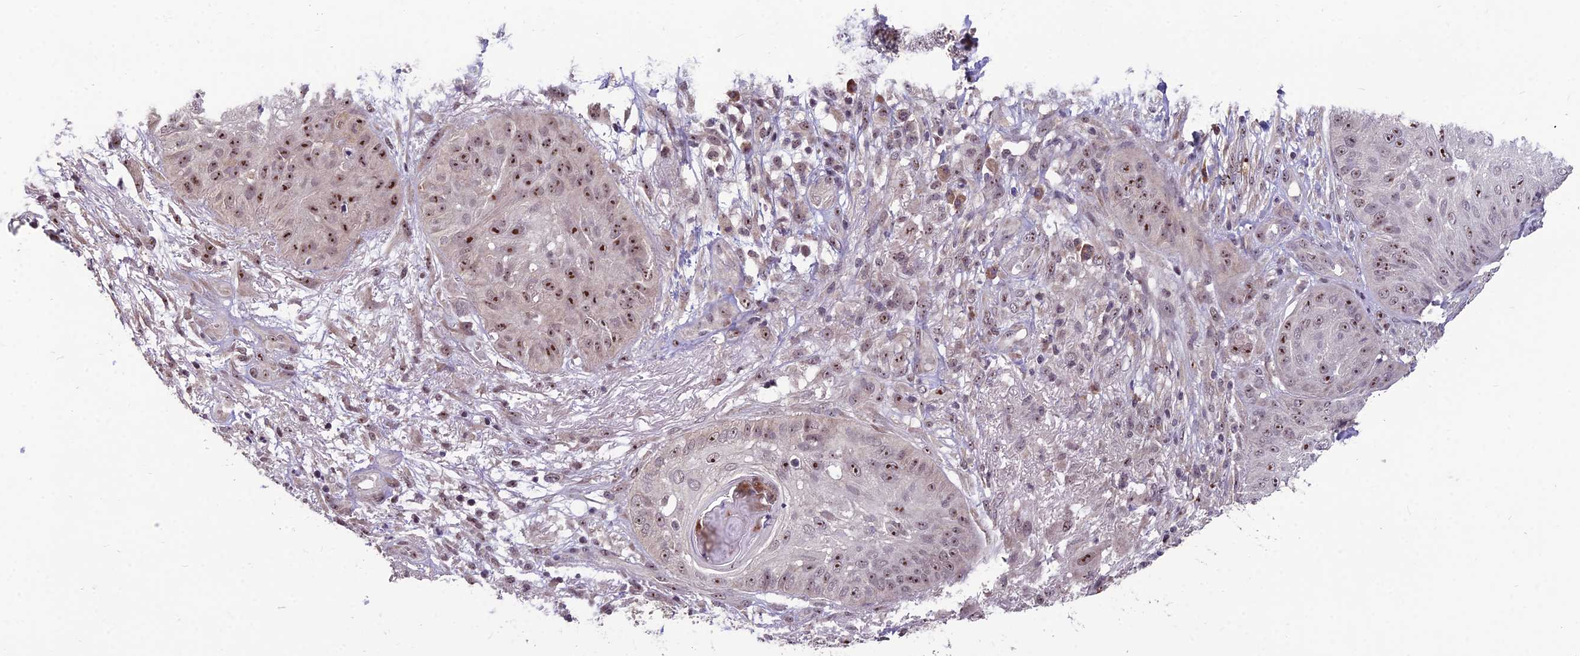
{"staining": {"intensity": "moderate", "quantity": ">75%", "location": "nuclear"}, "tissue": "skin cancer", "cell_type": "Tumor cells", "image_type": "cancer", "snomed": [{"axis": "morphology", "description": "Squamous cell carcinoma, NOS"}, {"axis": "topography", "description": "Skin"}], "caption": "Skin cancer tissue reveals moderate nuclear expression in about >75% of tumor cells", "gene": "ZNF333", "patient": {"sex": "male", "age": 70}}